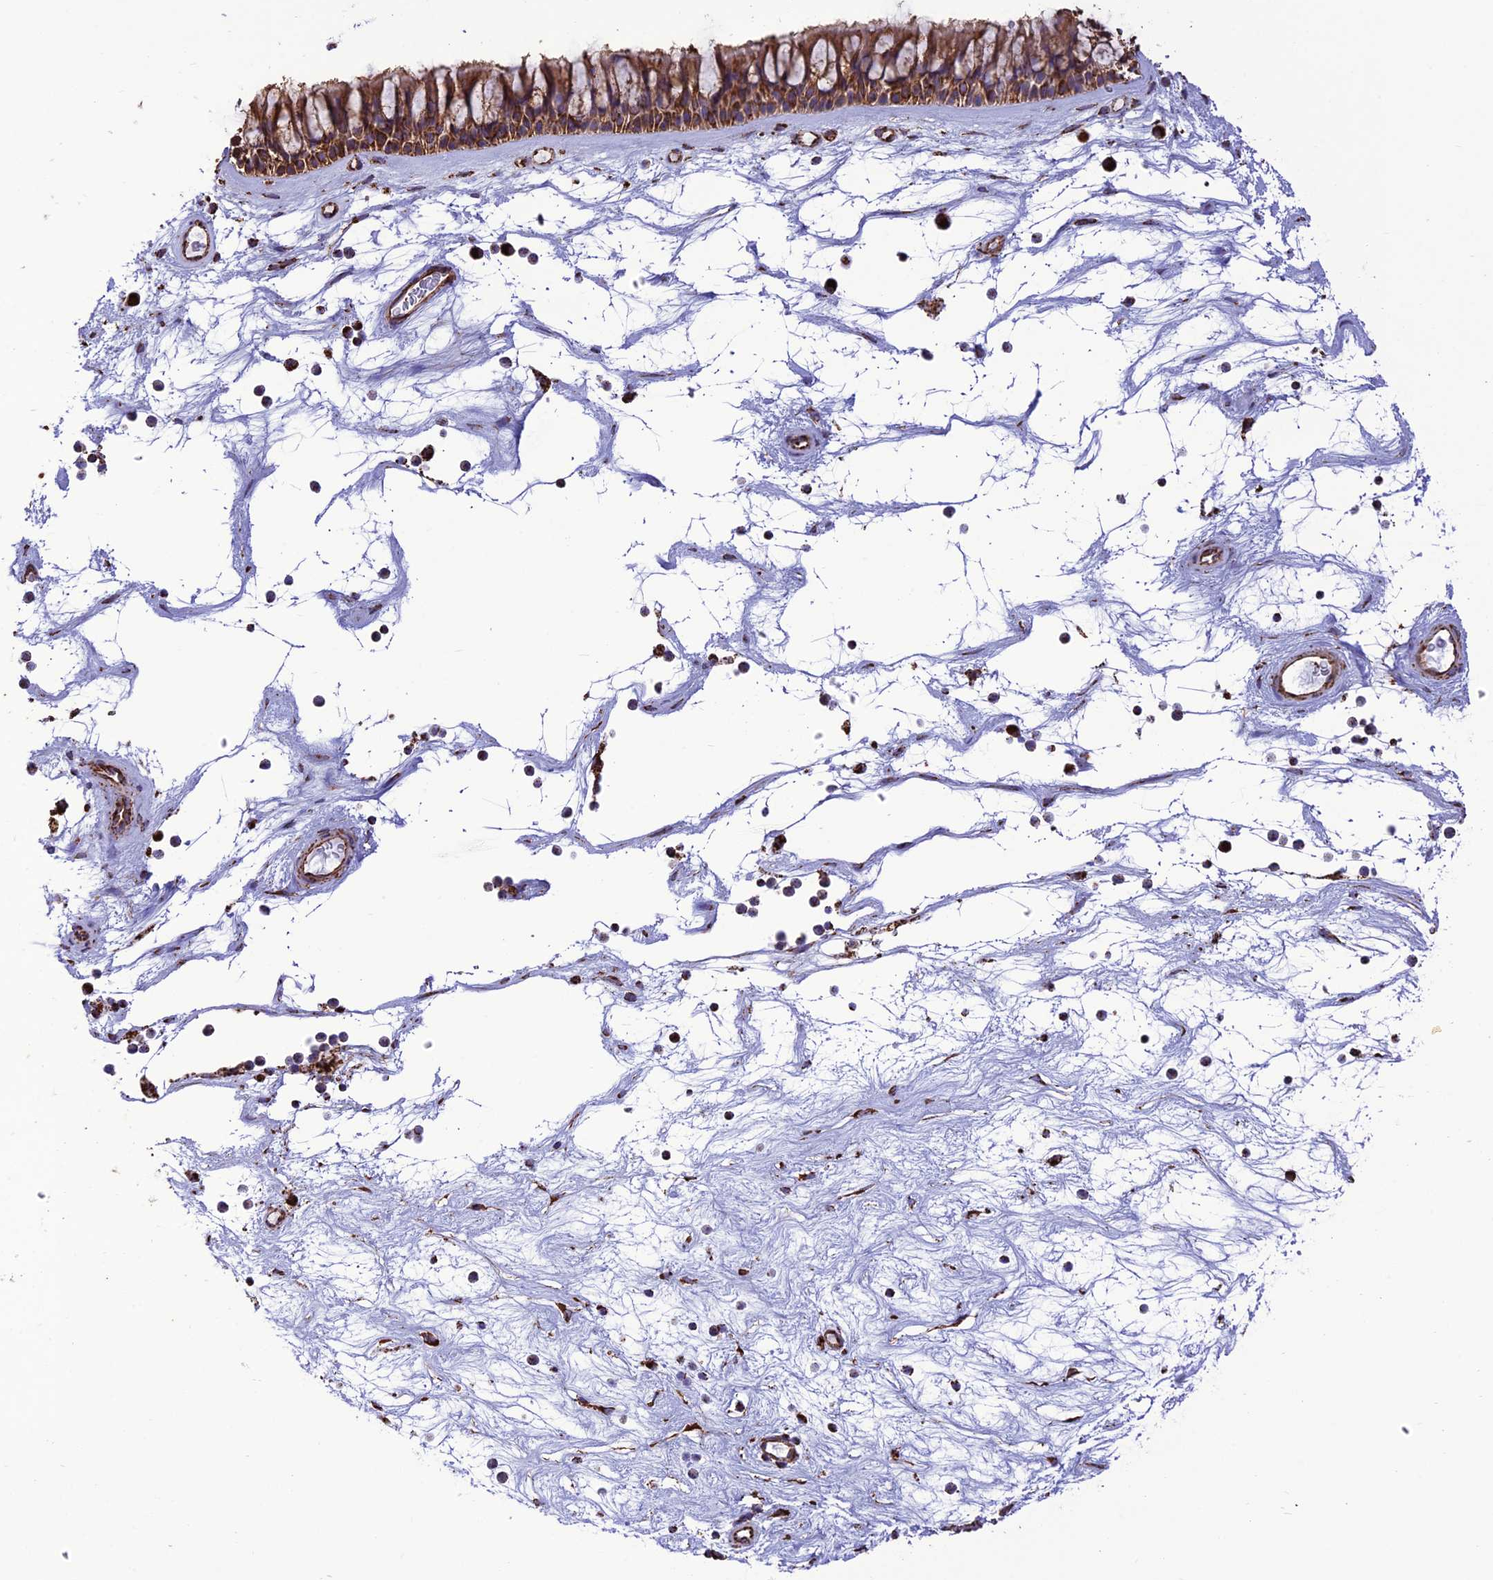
{"staining": {"intensity": "strong", "quantity": ">75%", "location": "cytoplasmic/membranous"}, "tissue": "nasopharynx", "cell_type": "Respiratory epithelial cells", "image_type": "normal", "snomed": [{"axis": "morphology", "description": "Normal tissue, NOS"}, {"axis": "topography", "description": "Nasopharynx"}], "caption": "DAB (3,3'-diaminobenzidine) immunohistochemical staining of normal nasopharynx shows strong cytoplasmic/membranous protein expression in approximately >75% of respiratory epithelial cells.", "gene": "NDUFAF1", "patient": {"sex": "male", "age": 64}}